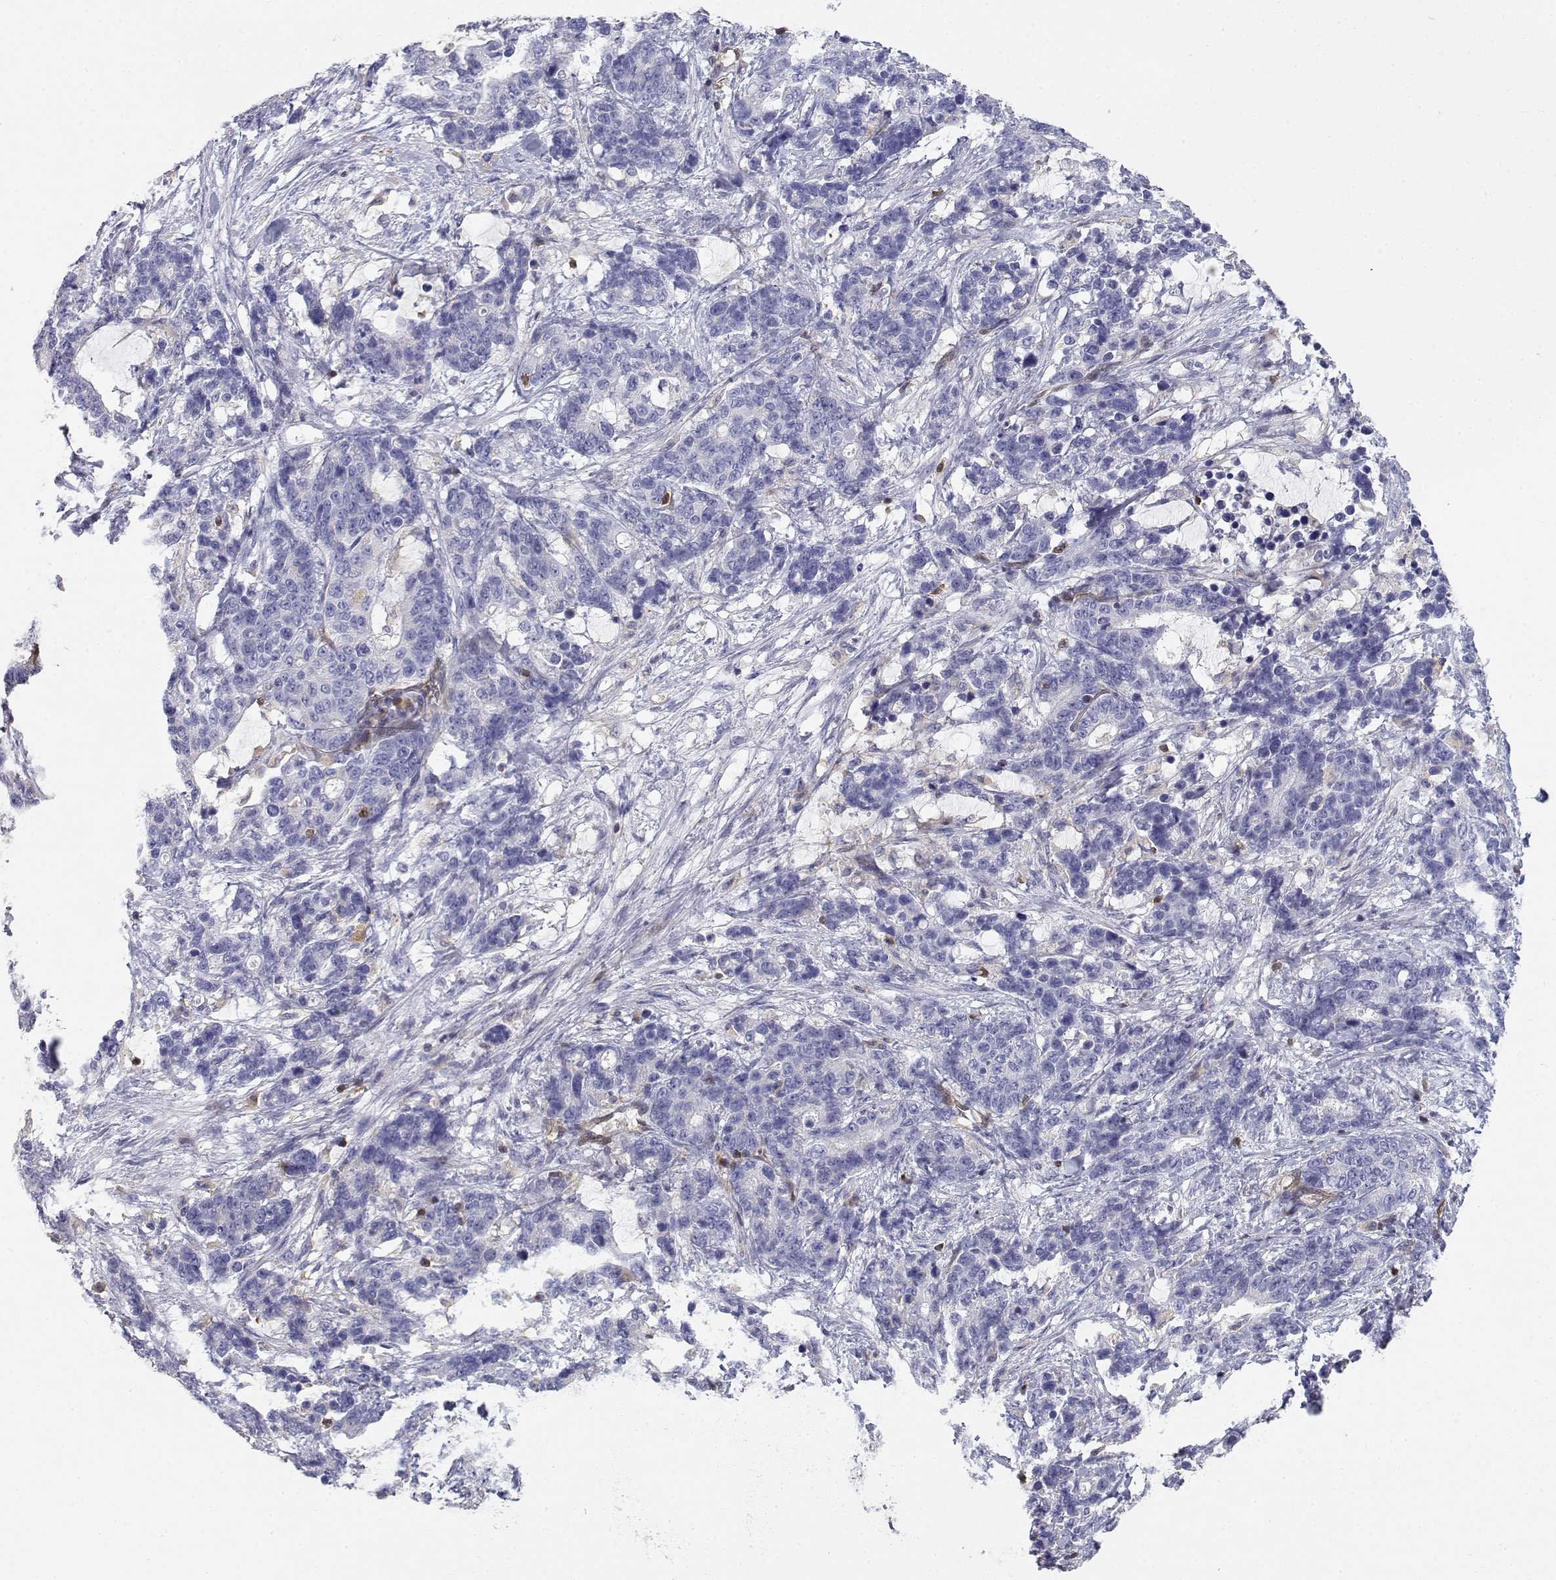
{"staining": {"intensity": "negative", "quantity": "none", "location": "none"}, "tissue": "stomach cancer", "cell_type": "Tumor cells", "image_type": "cancer", "snomed": [{"axis": "morphology", "description": "Normal tissue, NOS"}, {"axis": "morphology", "description": "Adenocarcinoma, NOS"}, {"axis": "topography", "description": "Stomach"}], "caption": "Immunohistochemistry (IHC) photomicrograph of human stomach adenocarcinoma stained for a protein (brown), which exhibits no positivity in tumor cells.", "gene": "ADA", "patient": {"sex": "female", "age": 64}}